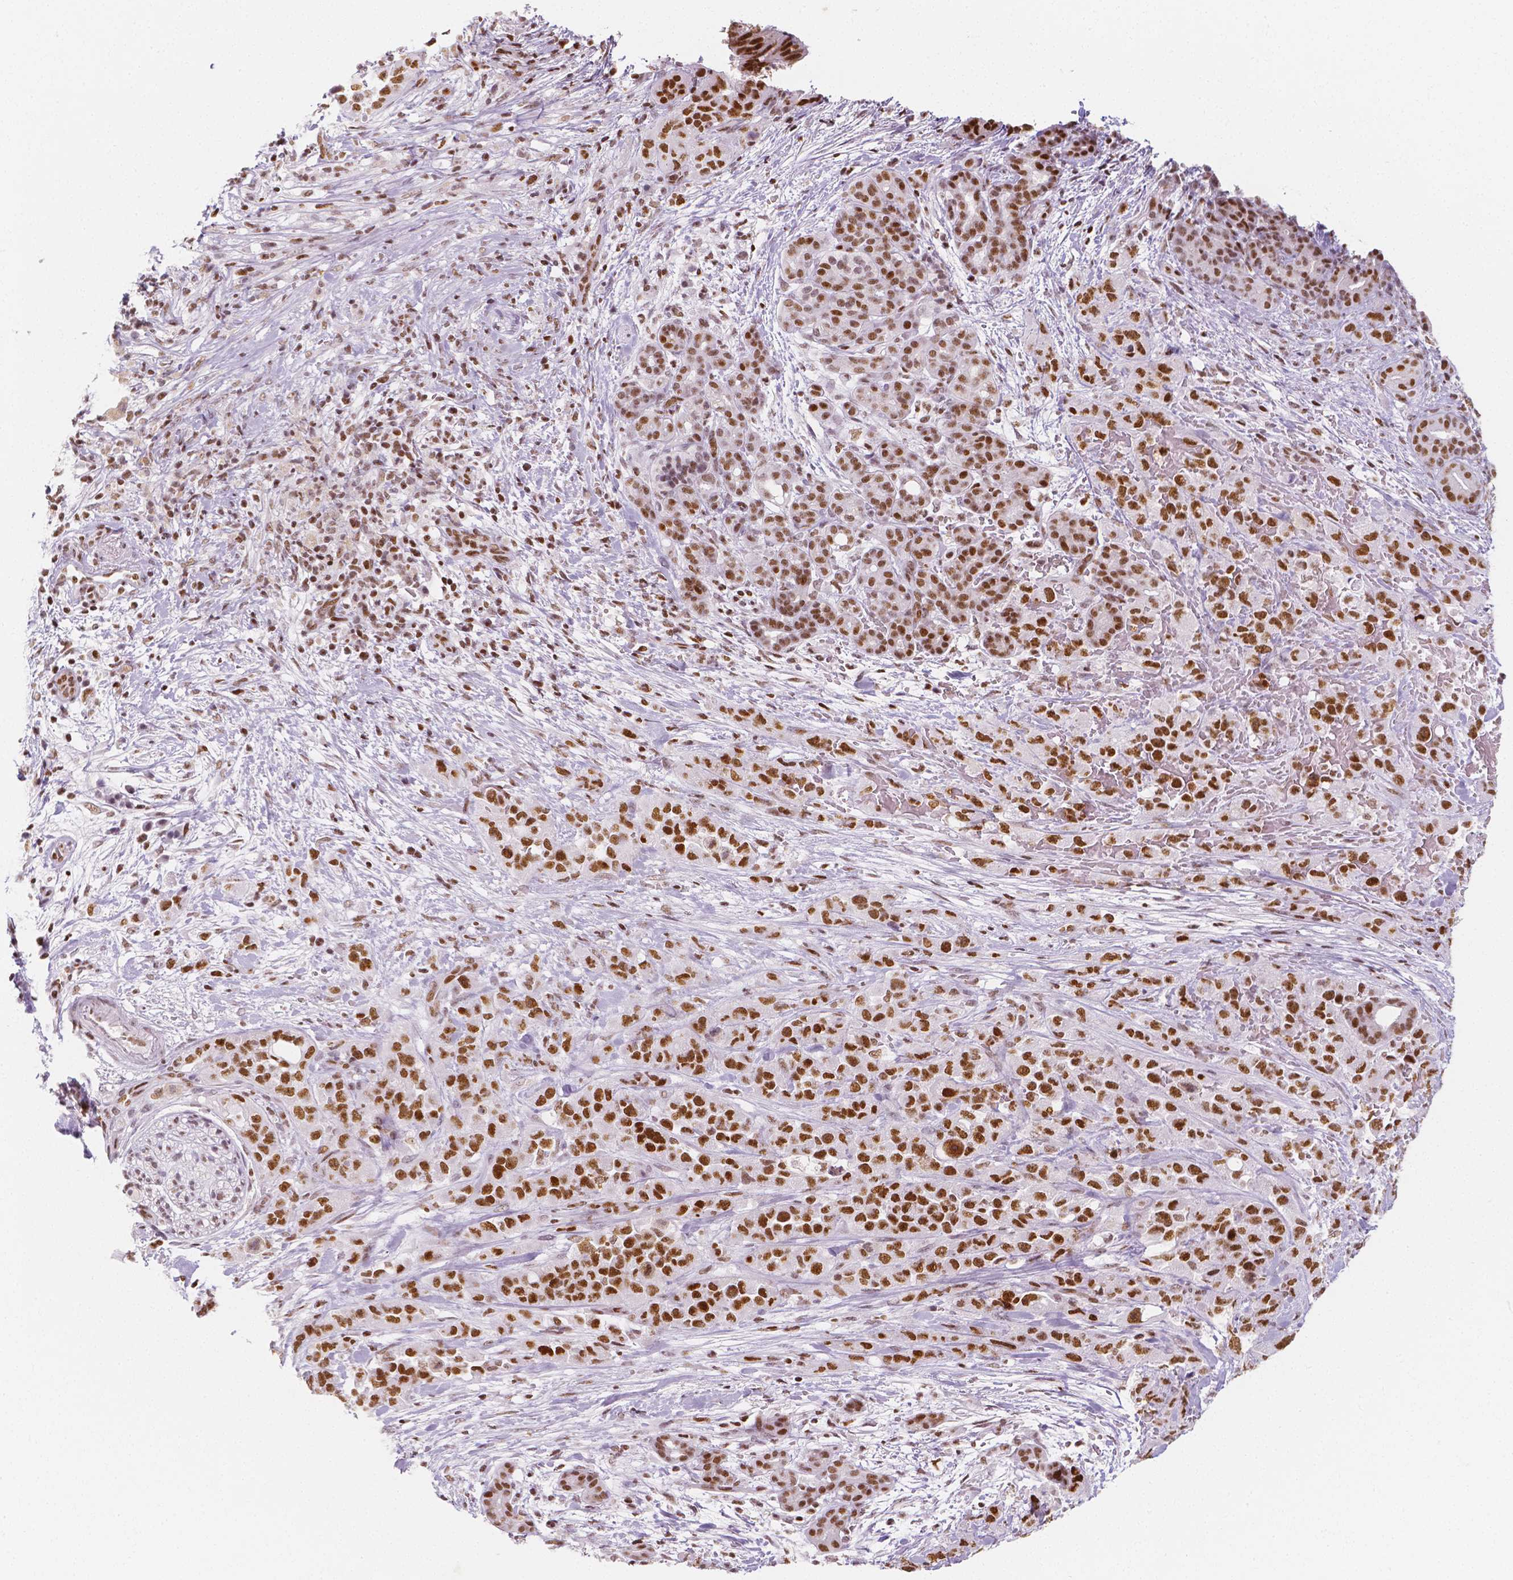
{"staining": {"intensity": "strong", "quantity": ">75%", "location": "nuclear"}, "tissue": "pancreatic cancer", "cell_type": "Tumor cells", "image_type": "cancer", "snomed": [{"axis": "morphology", "description": "Adenocarcinoma, NOS"}, {"axis": "topography", "description": "Pancreas"}], "caption": "Protein expression analysis of human pancreatic cancer reveals strong nuclear staining in approximately >75% of tumor cells.", "gene": "HDAC1", "patient": {"sex": "male", "age": 44}}